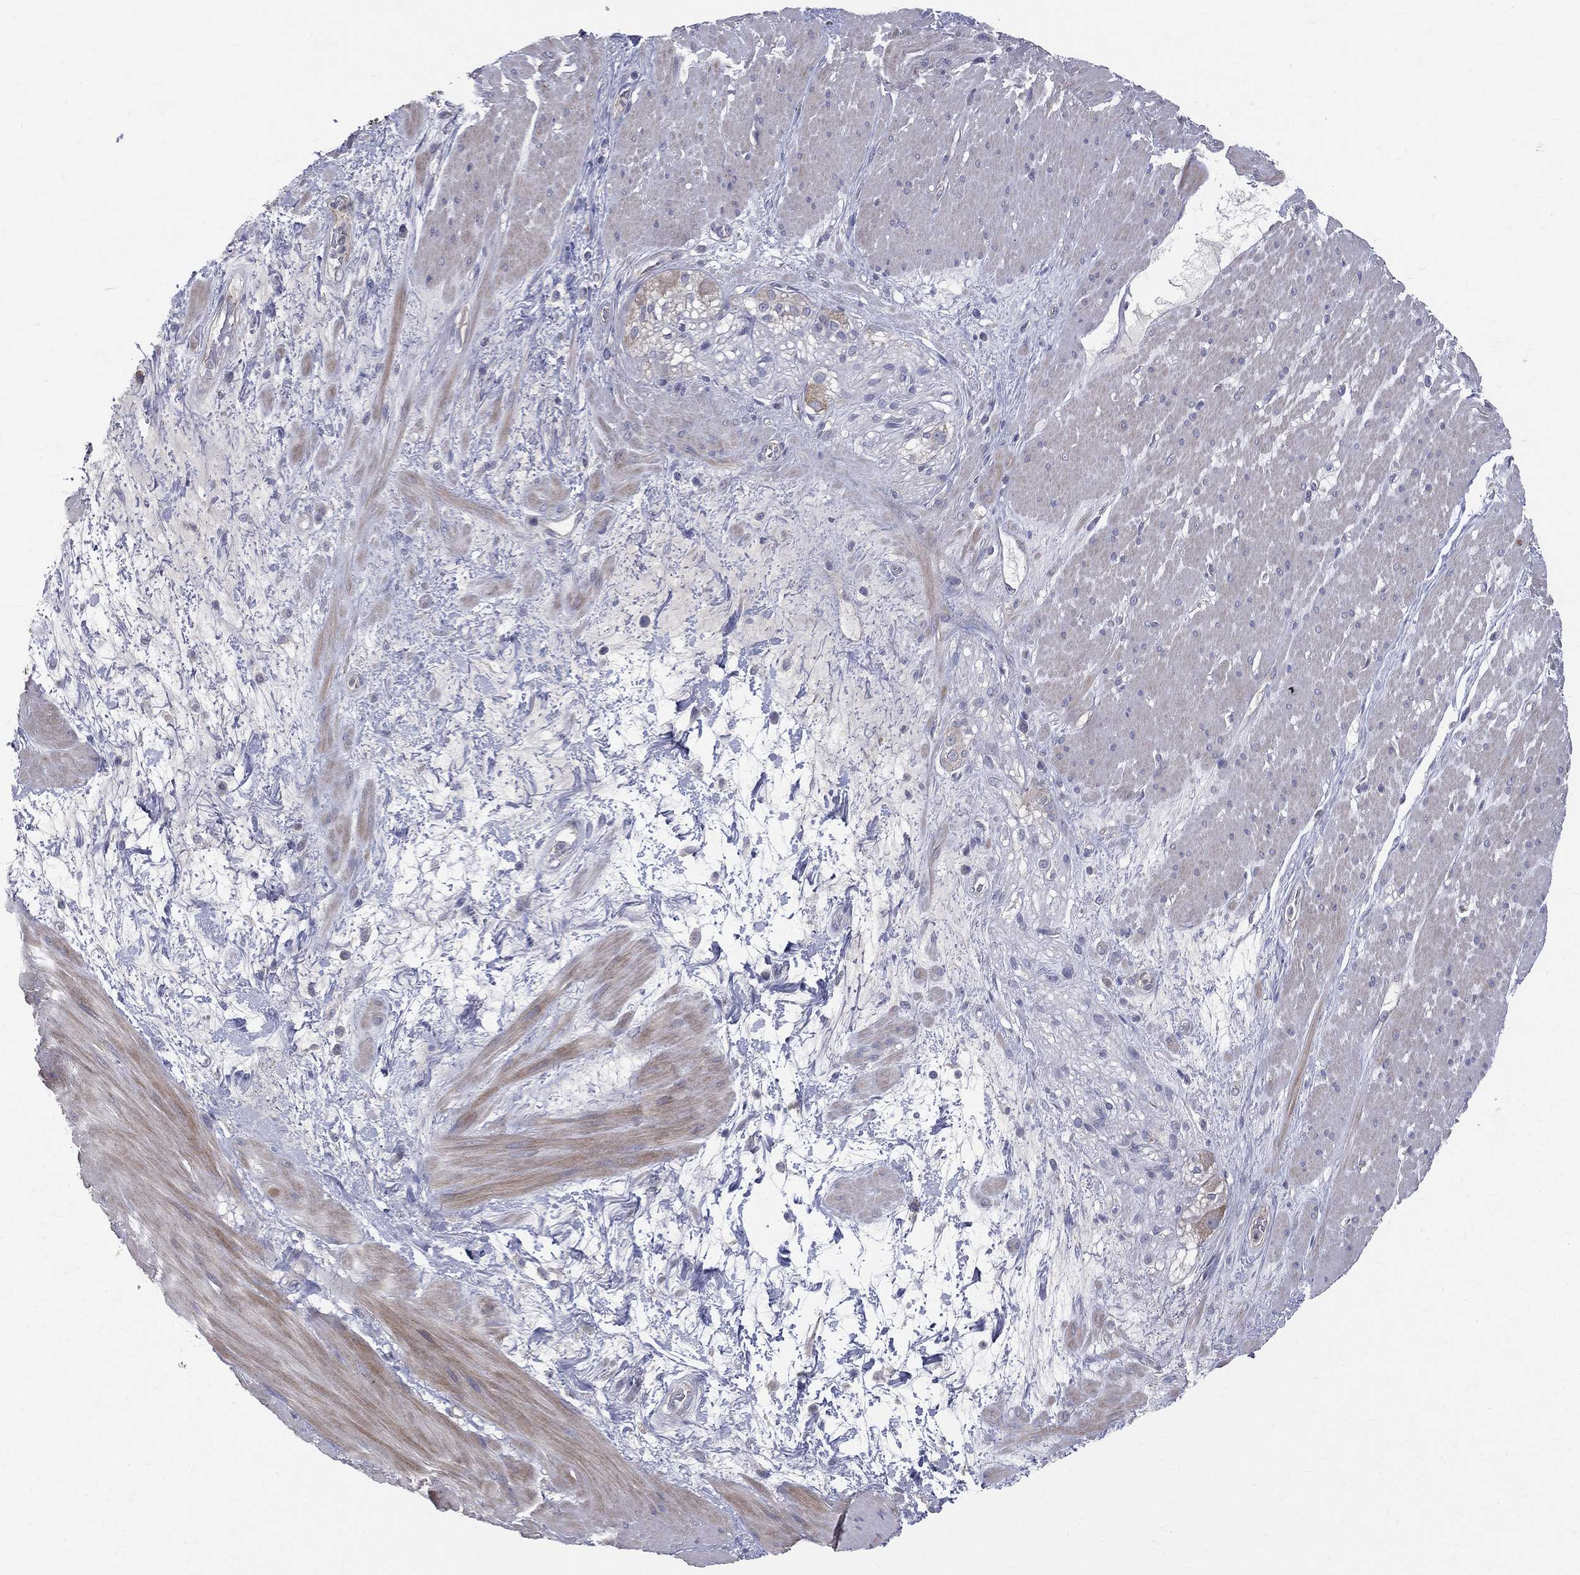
{"staining": {"intensity": "moderate", "quantity": "<25%", "location": "cytoplasmic/membranous"}, "tissue": "smooth muscle", "cell_type": "Smooth muscle cells", "image_type": "normal", "snomed": [{"axis": "morphology", "description": "Normal tissue, NOS"}, {"axis": "topography", "description": "Soft tissue"}, {"axis": "topography", "description": "Smooth muscle"}], "caption": "Immunohistochemistry (IHC) micrograph of normal smooth muscle stained for a protein (brown), which exhibits low levels of moderate cytoplasmic/membranous expression in about <25% of smooth muscle cells.", "gene": "POMZP3", "patient": {"sex": "male", "age": 72}}